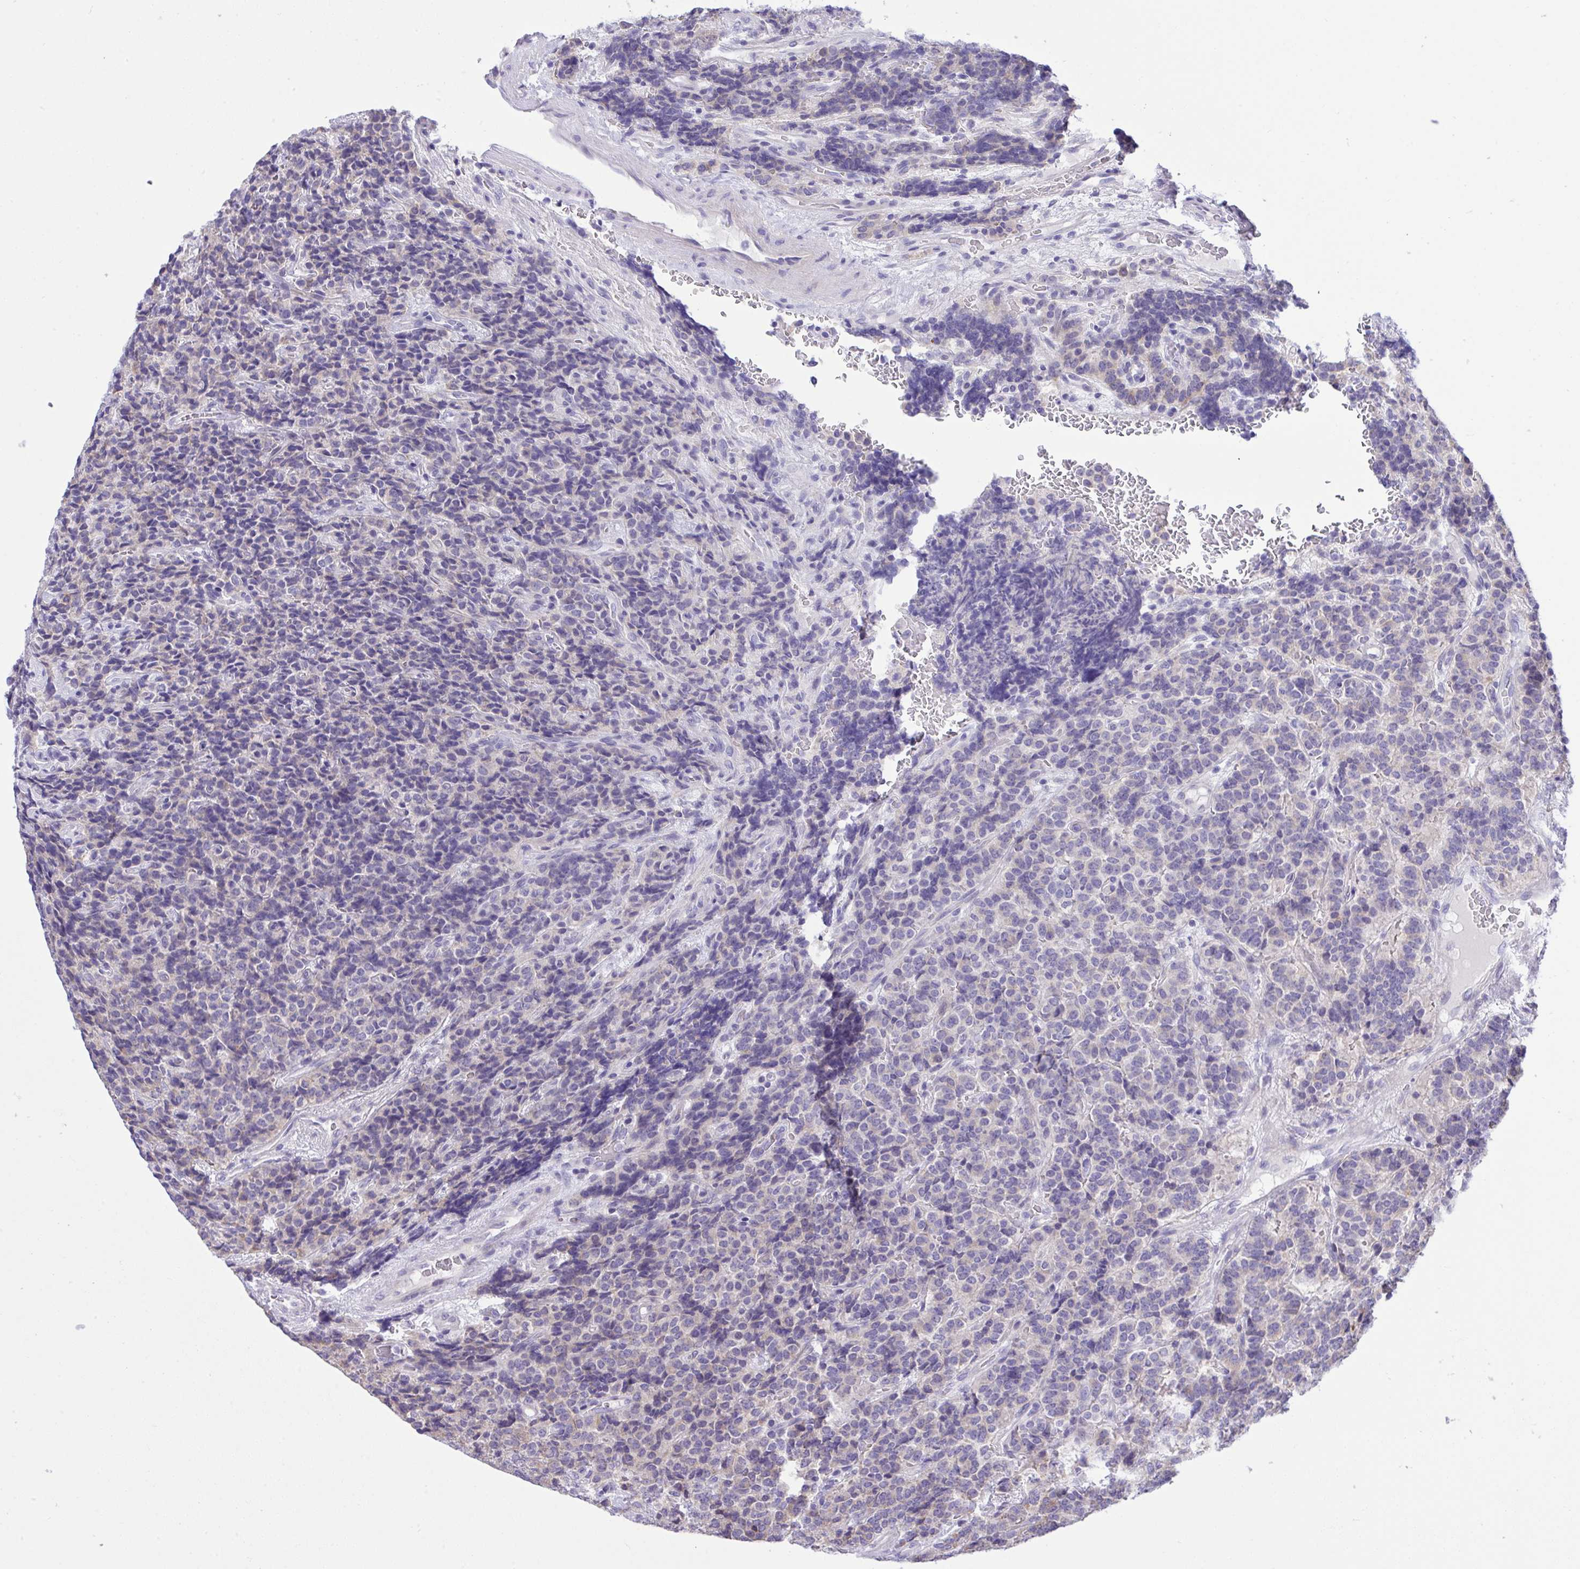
{"staining": {"intensity": "negative", "quantity": "none", "location": "none"}, "tissue": "carcinoid", "cell_type": "Tumor cells", "image_type": "cancer", "snomed": [{"axis": "morphology", "description": "Carcinoid, malignant, NOS"}, {"axis": "topography", "description": "Pancreas"}], "caption": "The image displays no staining of tumor cells in carcinoid (malignant). (DAB (3,3'-diaminobenzidine) immunohistochemistry, high magnification).", "gene": "WDR97", "patient": {"sex": "male", "age": 36}}